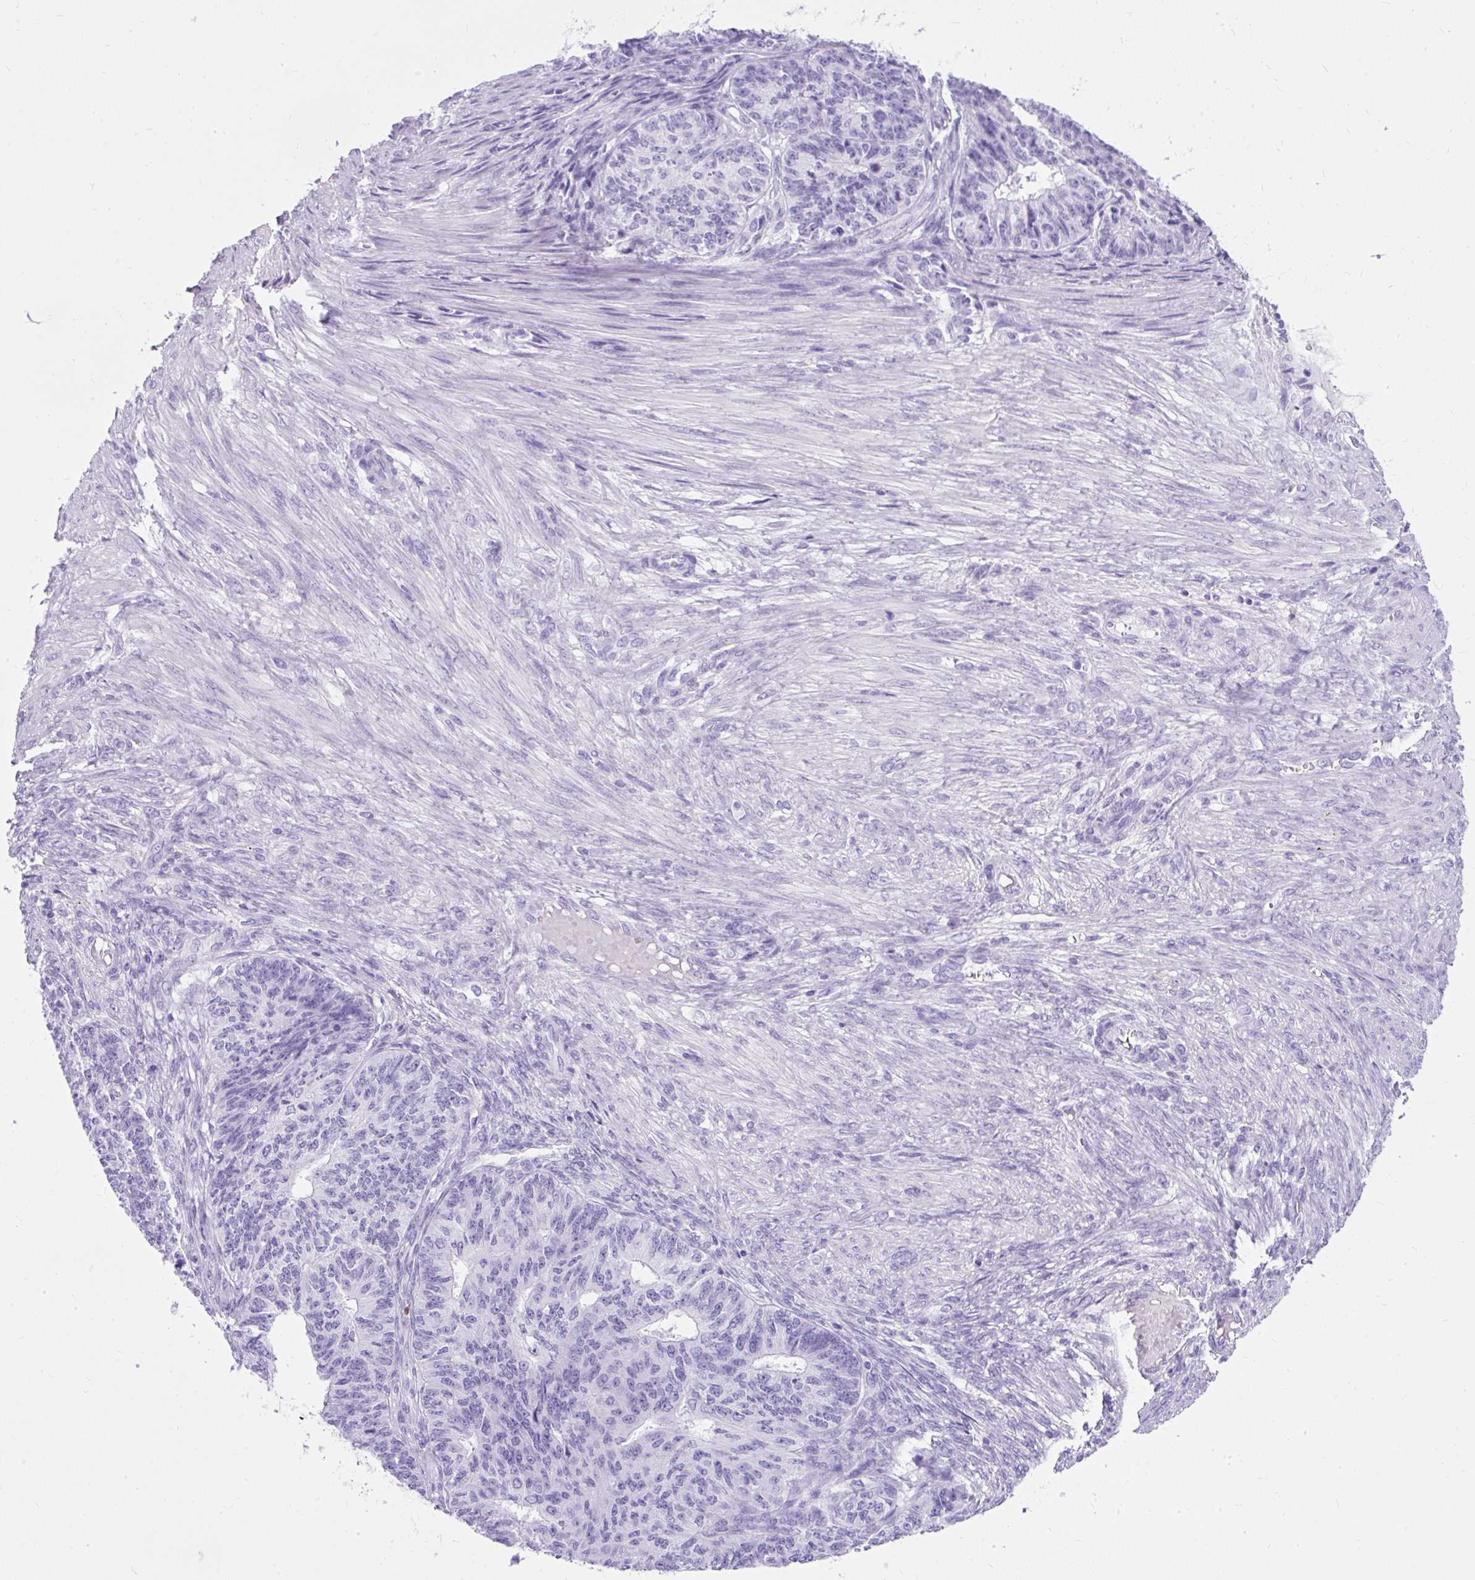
{"staining": {"intensity": "negative", "quantity": "none", "location": "none"}, "tissue": "endometrial cancer", "cell_type": "Tumor cells", "image_type": "cancer", "snomed": [{"axis": "morphology", "description": "Adenocarcinoma, NOS"}, {"axis": "topography", "description": "Endometrium"}], "caption": "Histopathology image shows no significant protein expression in tumor cells of endometrial cancer (adenocarcinoma). (DAB (3,3'-diaminobenzidine) IHC, high magnification).", "gene": "PVALB", "patient": {"sex": "female", "age": 32}}